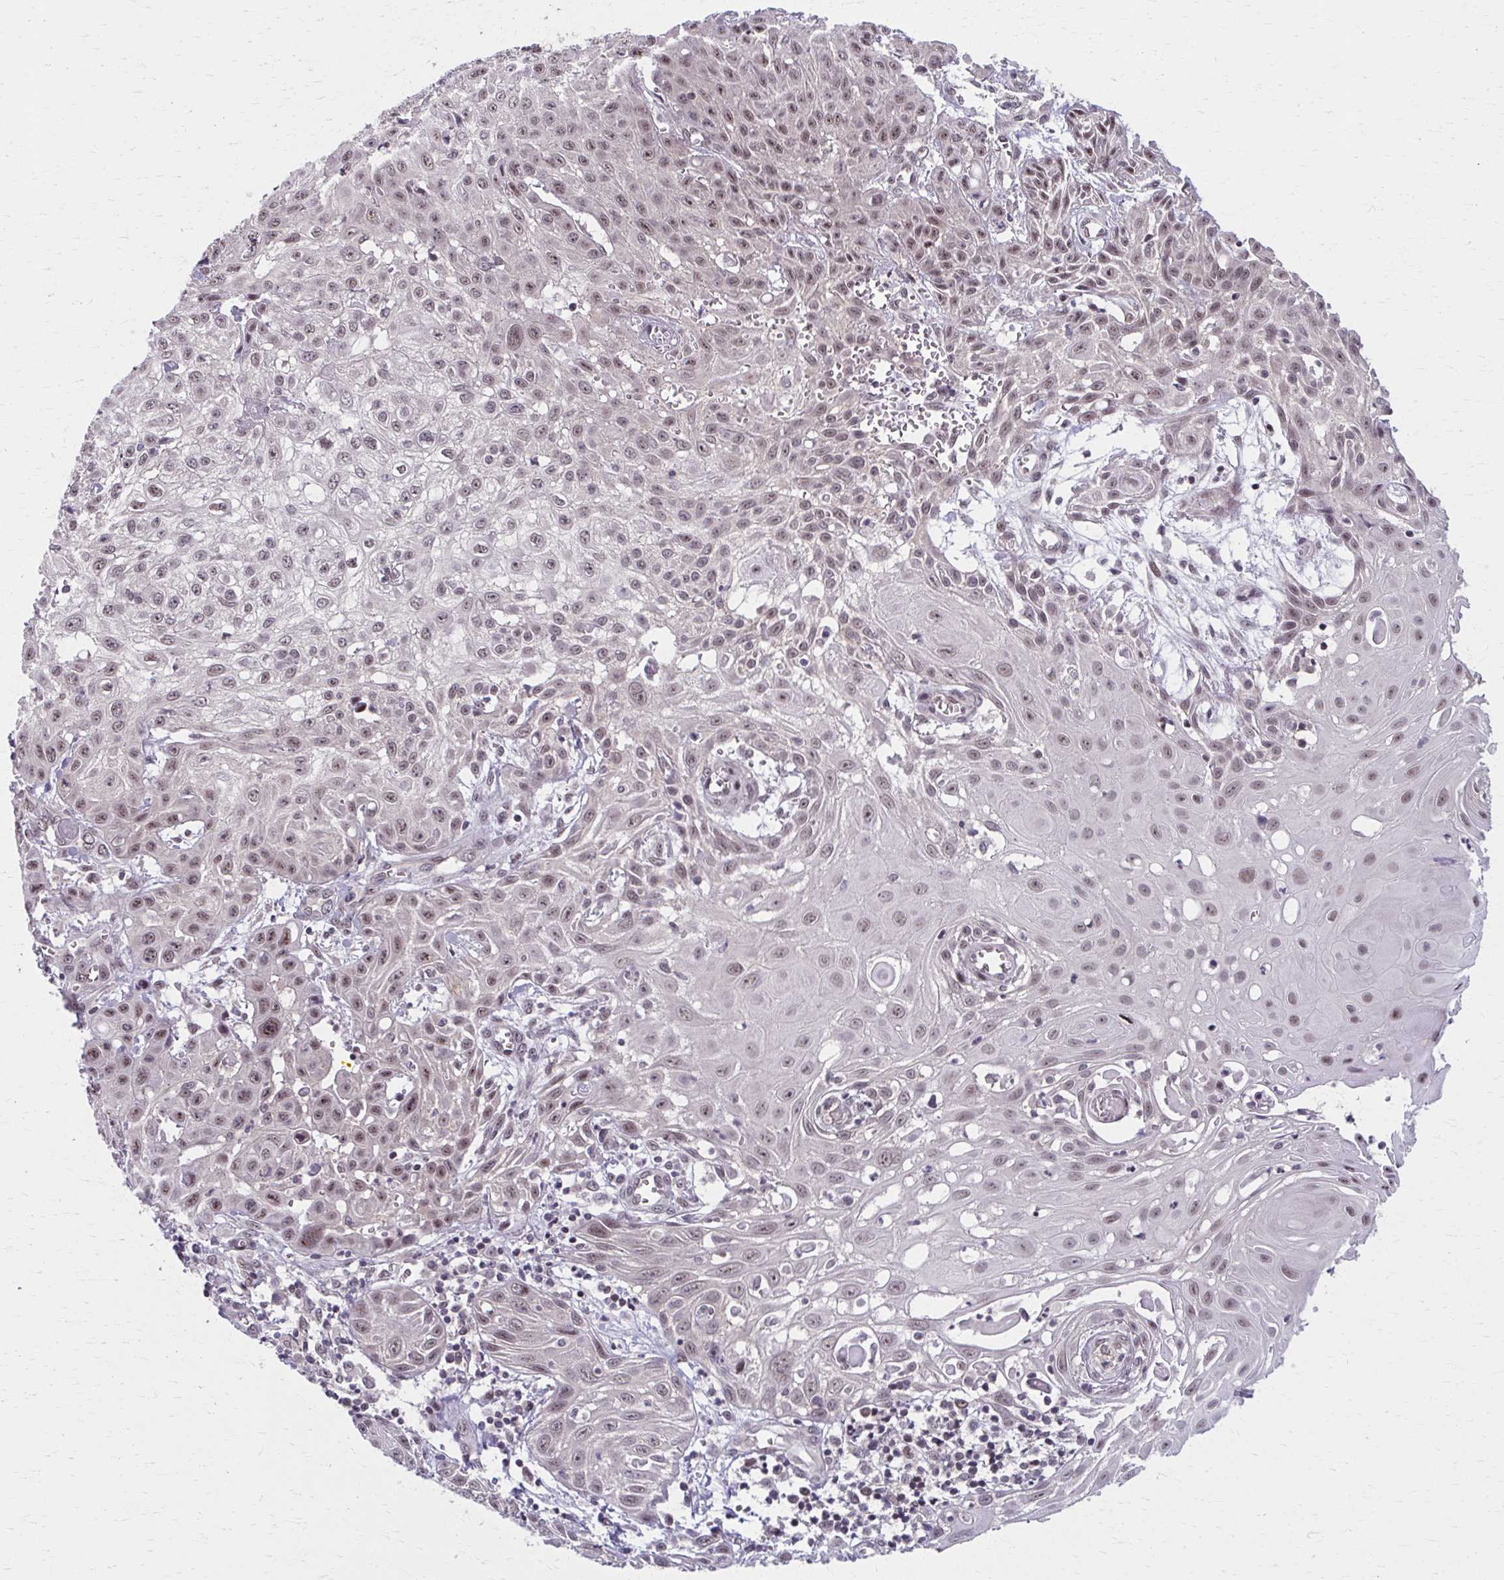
{"staining": {"intensity": "moderate", "quantity": "25%-75%", "location": "nuclear"}, "tissue": "skin cancer", "cell_type": "Tumor cells", "image_type": "cancer", "snomed": [{"axis": "morphology", "description": "Squamous cell carcinoma, NOS"}, {"axis": "topography", "description": "Skin"}, {"axis": "topography", "description": "Vulva"}], "caption": "There is medium levels of moderate nuclear staining in tumor cells of skin cancer (squamous cell carcinoma), as demonstrated by immunohistochemical staining (brown color).", "gene": "SETBP1", "patient": {"sex": "female", "age": 71}}